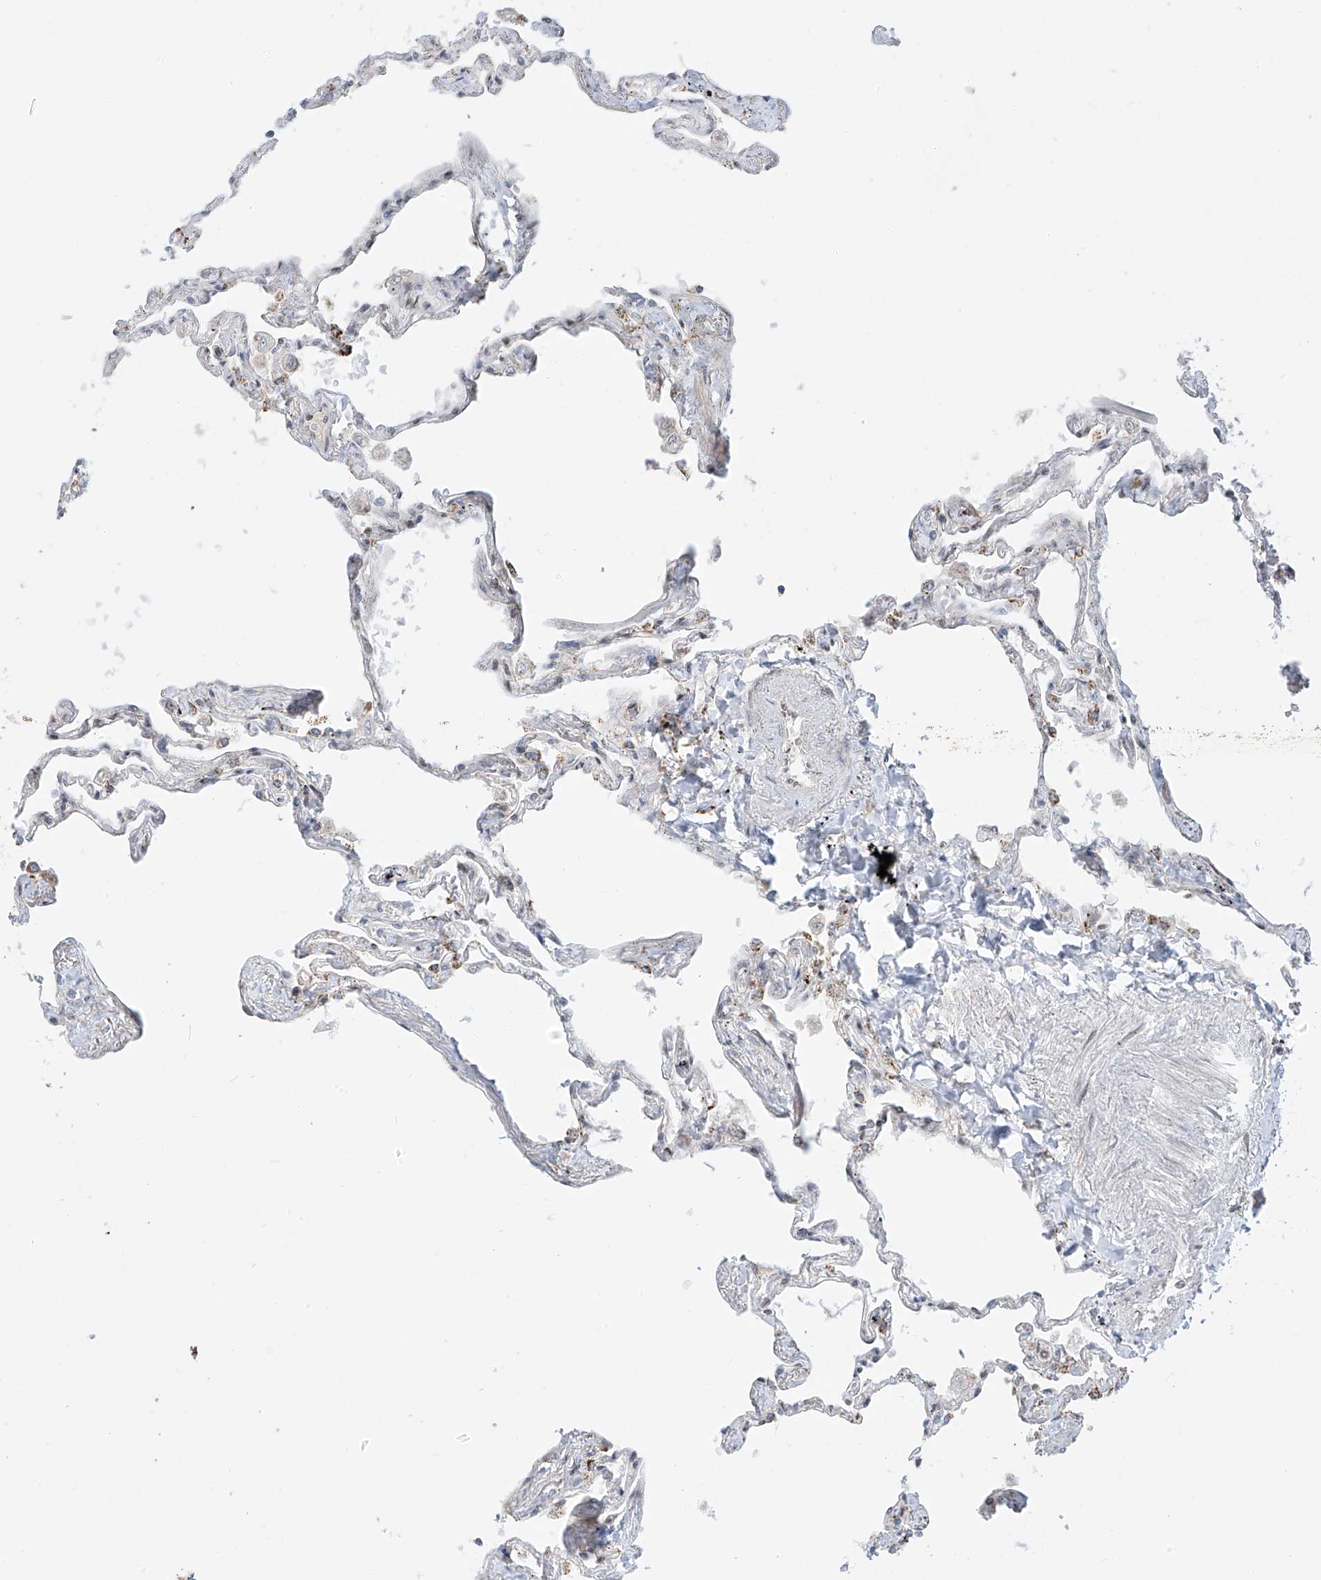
{"staining": {"intensity": "moderate", "quantity": "25%-75%", "location": "nuclear"}, "tissue": "lung", "cell_type": "Alveolar cells", "image_type": "normal", "snomed": [{"axis": "morphology", "description": "Normal tissue, NOS"}, {"axis": "topography", "description": "Lung"}], "caption": "Unremarkable lung displays moderate nuclear staining in approximately 25%-75% of alveolar cells Immunohistochemistry stains the protein in brown and the nuclei are stained blue..", "gene": "PM20D2", "patient": {"sex": "female", "age": 67}}